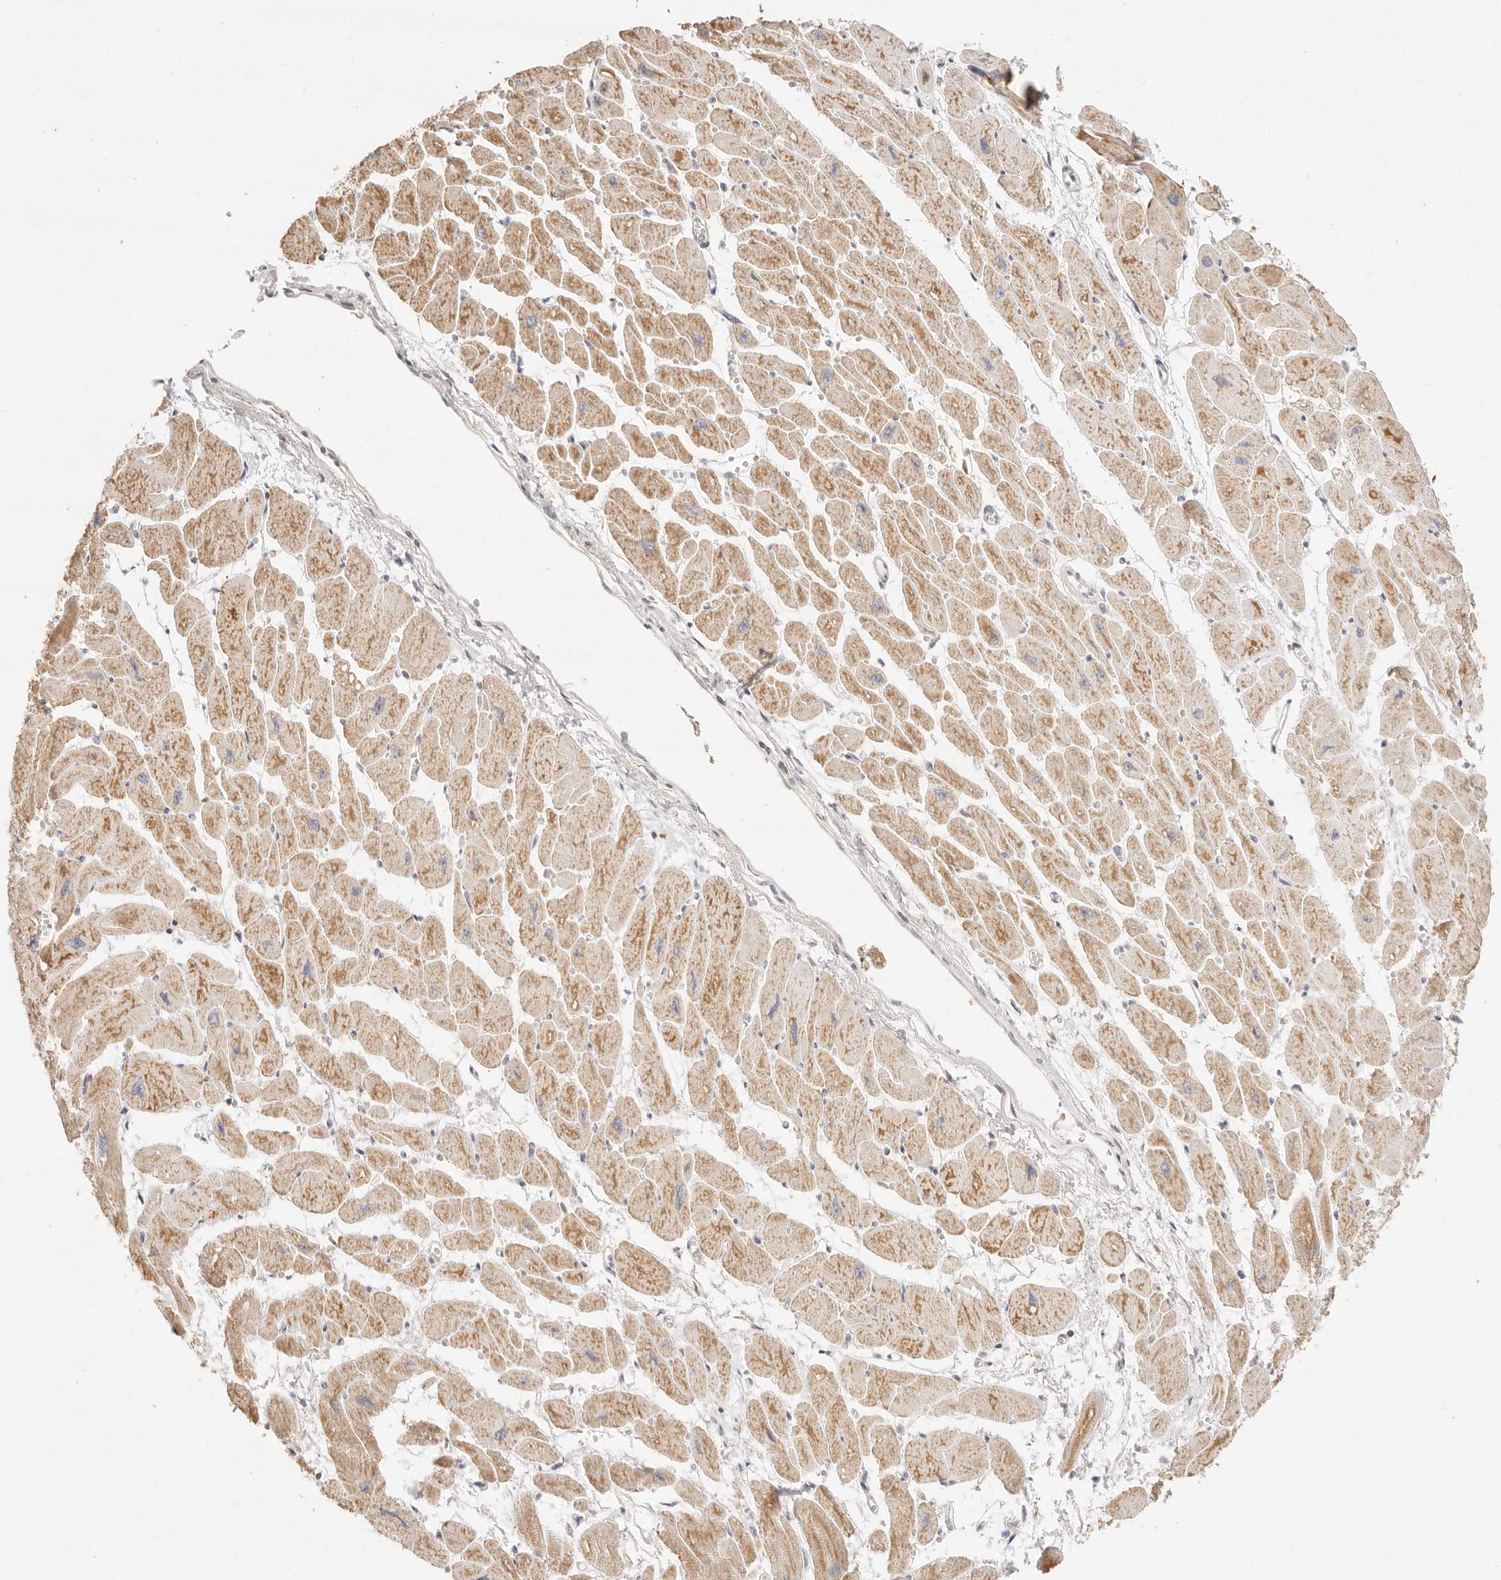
{"staining": {"intensity": "moderate", "quantity": ">75%", "location": "cytoplasmic/membranous"}, "tissue": "heart muscle", "cell_type": "Cardiomyocytes", "image_type": "normal", "snomed": [{"axis": "morphology", "description": "Normal tissue, NOS"}, {"axis": "topography", "description": "Heart"}], "caption": "Immunohistochemistry histopathology image of unremarkable heart muscle: human heart muscle stained using IHC shows medium levels of moderate protein expression localized specifically in the cytoplasmic/membranous of cardiomyocytes, appearing as a cytoplasmic/membranous brown color.", "gene": "GPR156", "patient": {"sex": "female", "age": 54}}